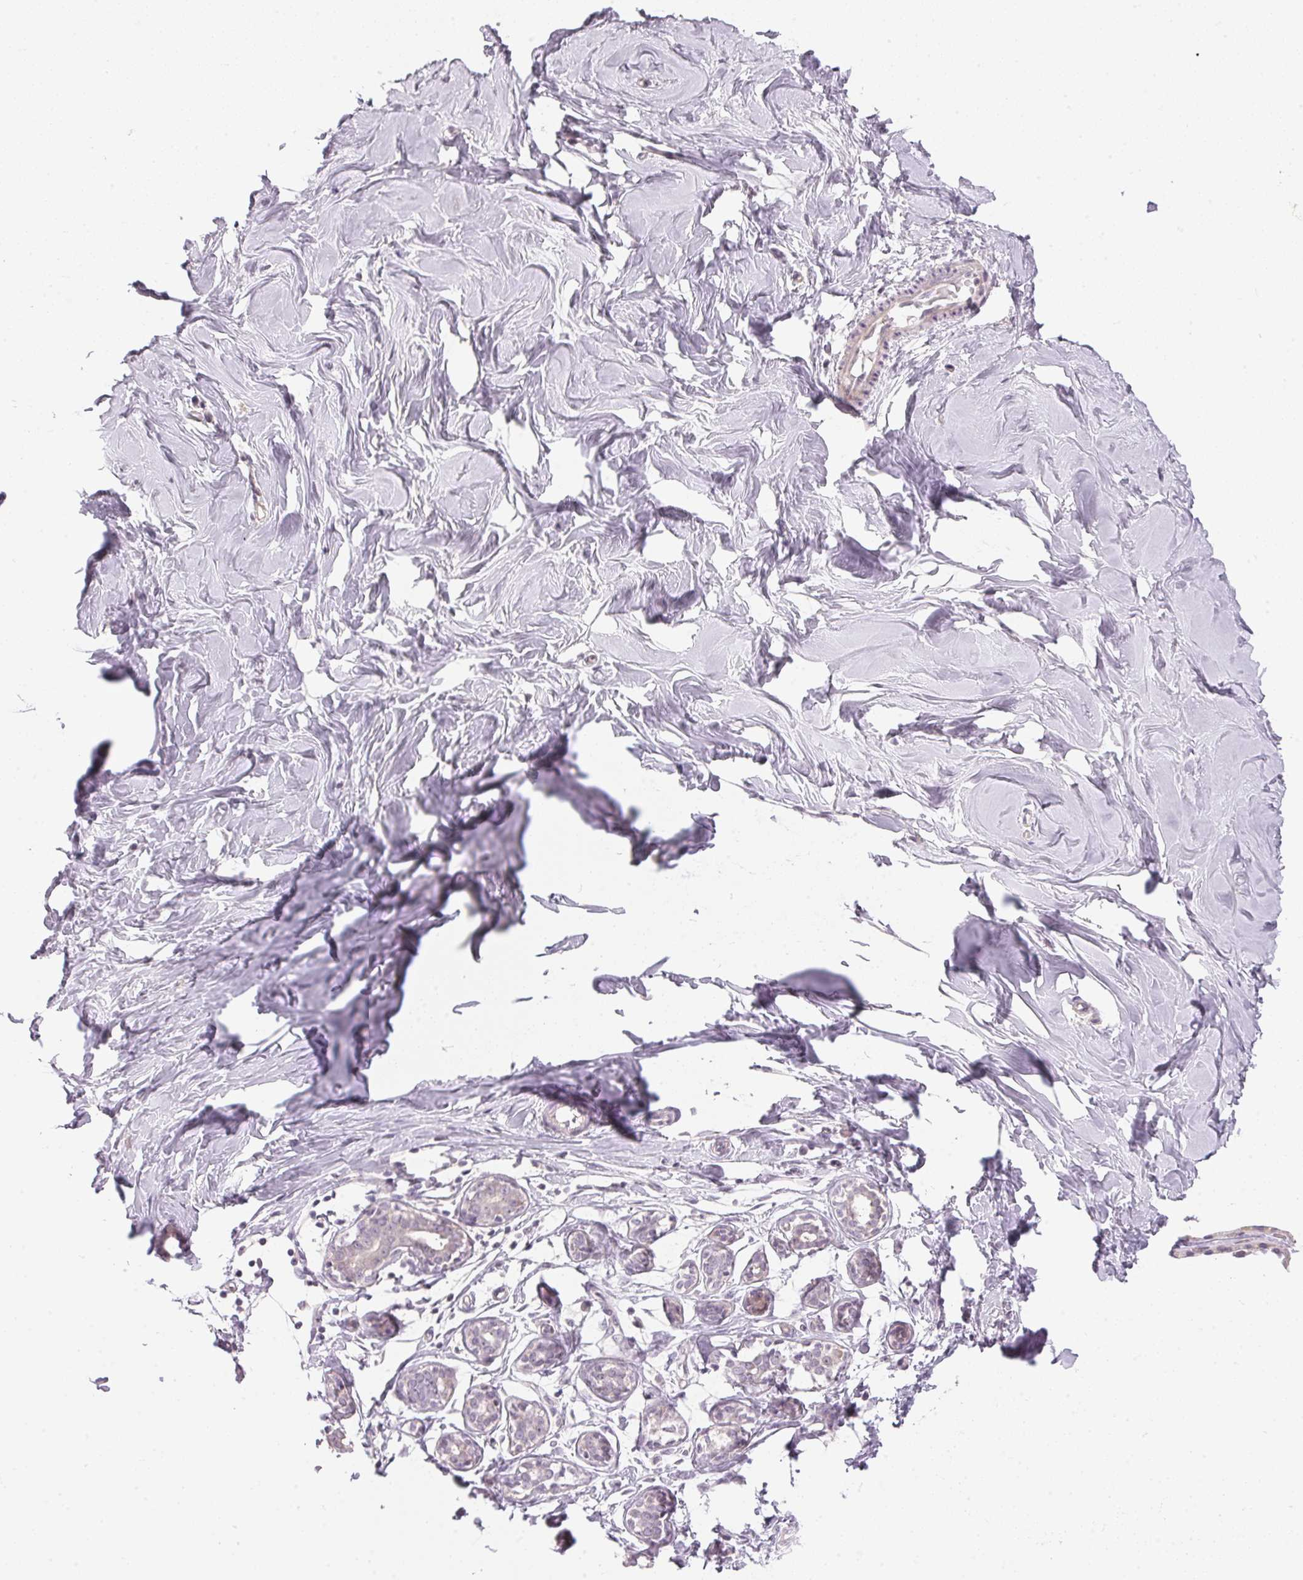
{"staining": {"intensity": "negative", "quantity": "none", "location": "none"}, "tissue": "breast", "cell_type": "Adipocytes", "image_type": "normal", "snomed": [{"axis": "morphology", "description": "Normal tissue, NOS"}, {"axis": "topography", "description": "Breast"}], "caption": "This is an IHC micrograph of unremarkable breast. There is no staining in adipocytes.", "gene": "GDAP1L1", "patient": {"sex": "female", "age": 27}}